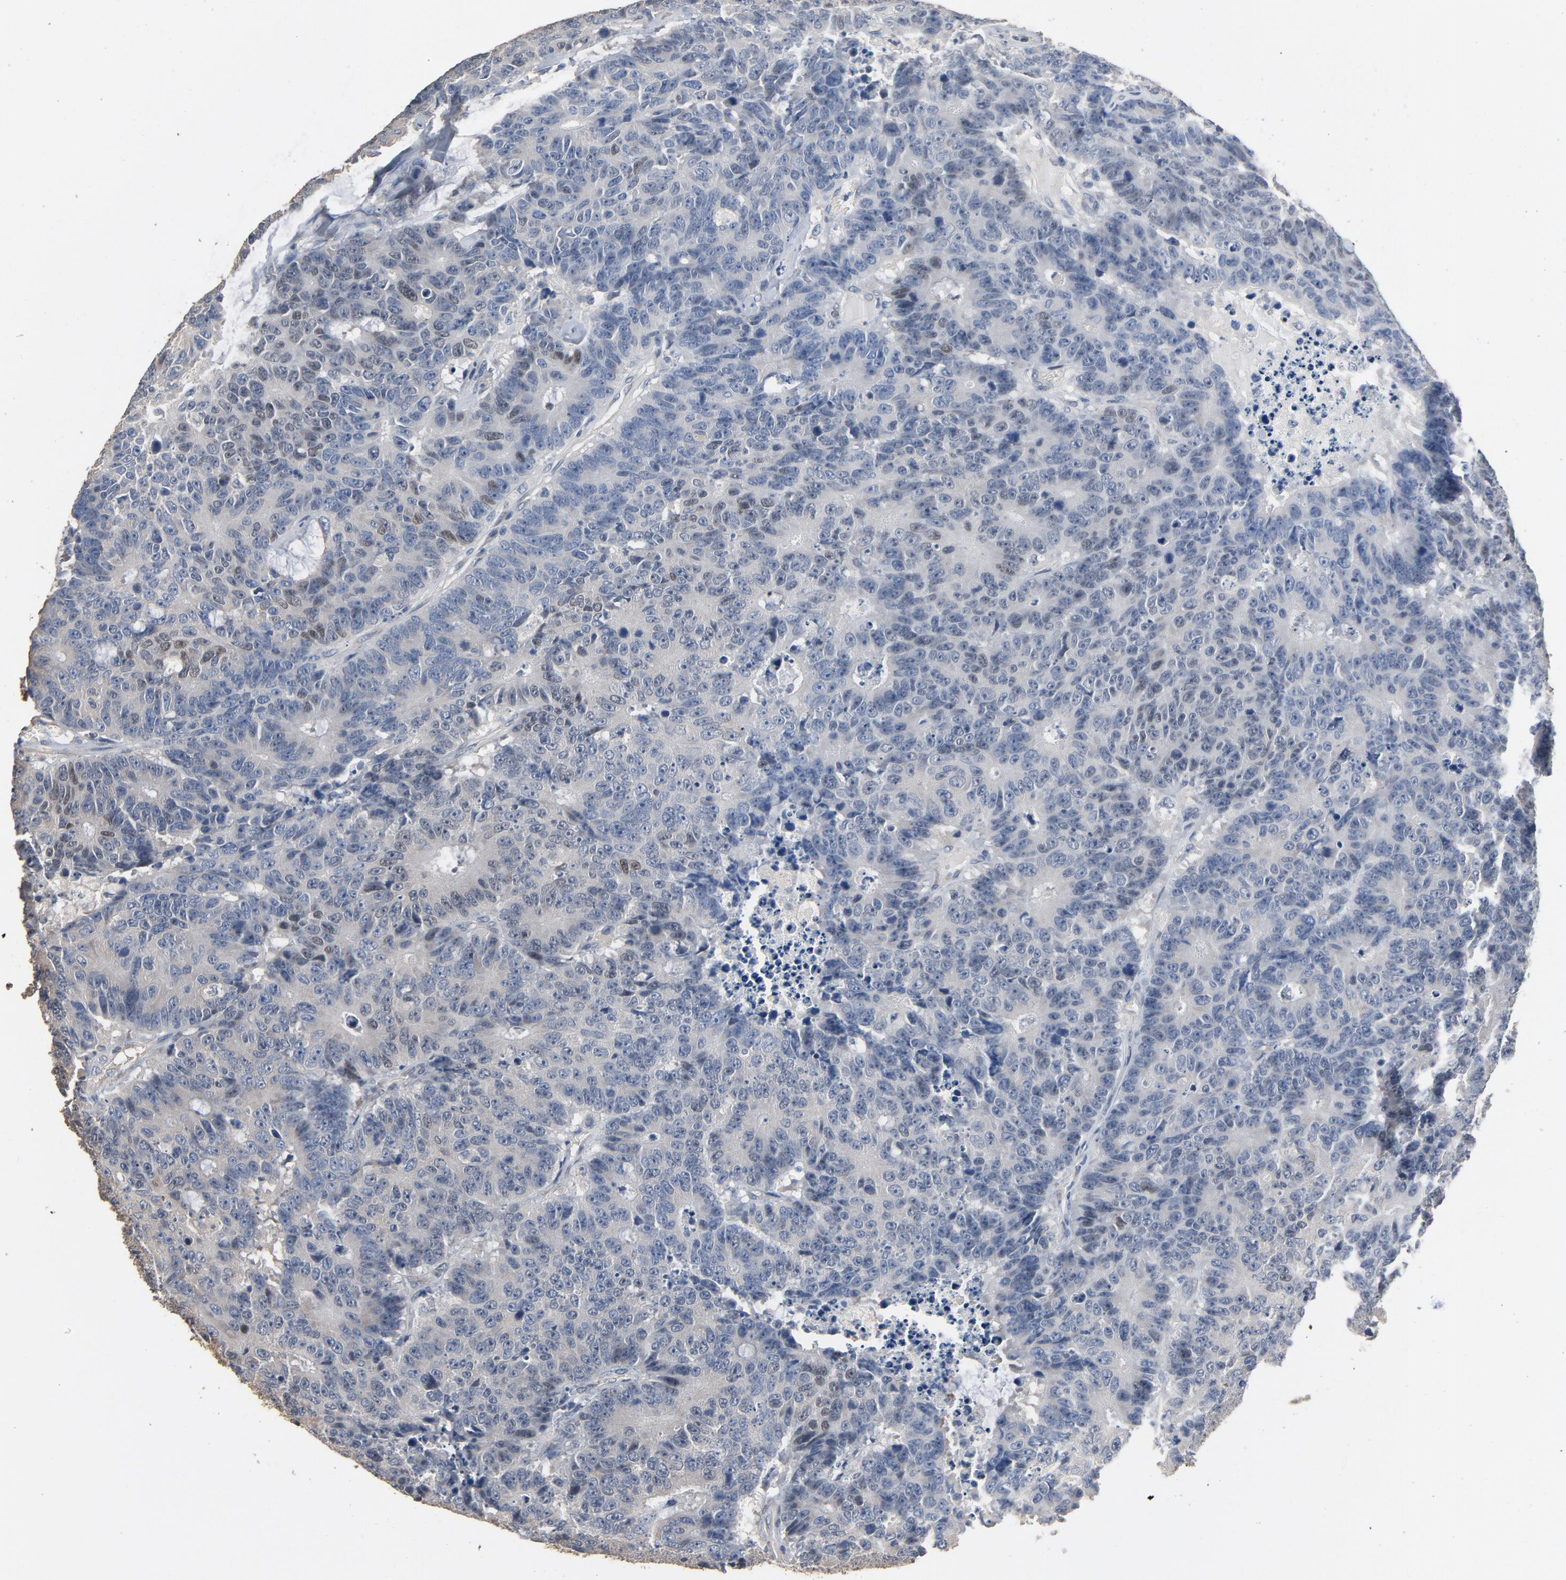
{"staining": {"intensity": "weak", "quantity": "<25%", "location": "nuclear"}, "tissue": "colorectal cancer", "cell_type": "Tumor cells", "image_type": "cancer", "snomed": [{"axis": "morphology", "description": "Adenocarcinoma, NOS"}, {"axis": "topography", "description": "Colon"}], "caption": "Tumor cells show no significant protein positivity in colorectal cancer (adenocarcinoma).", "gene": "SOX6", "patient": {"sex": "female", "age": 86}}